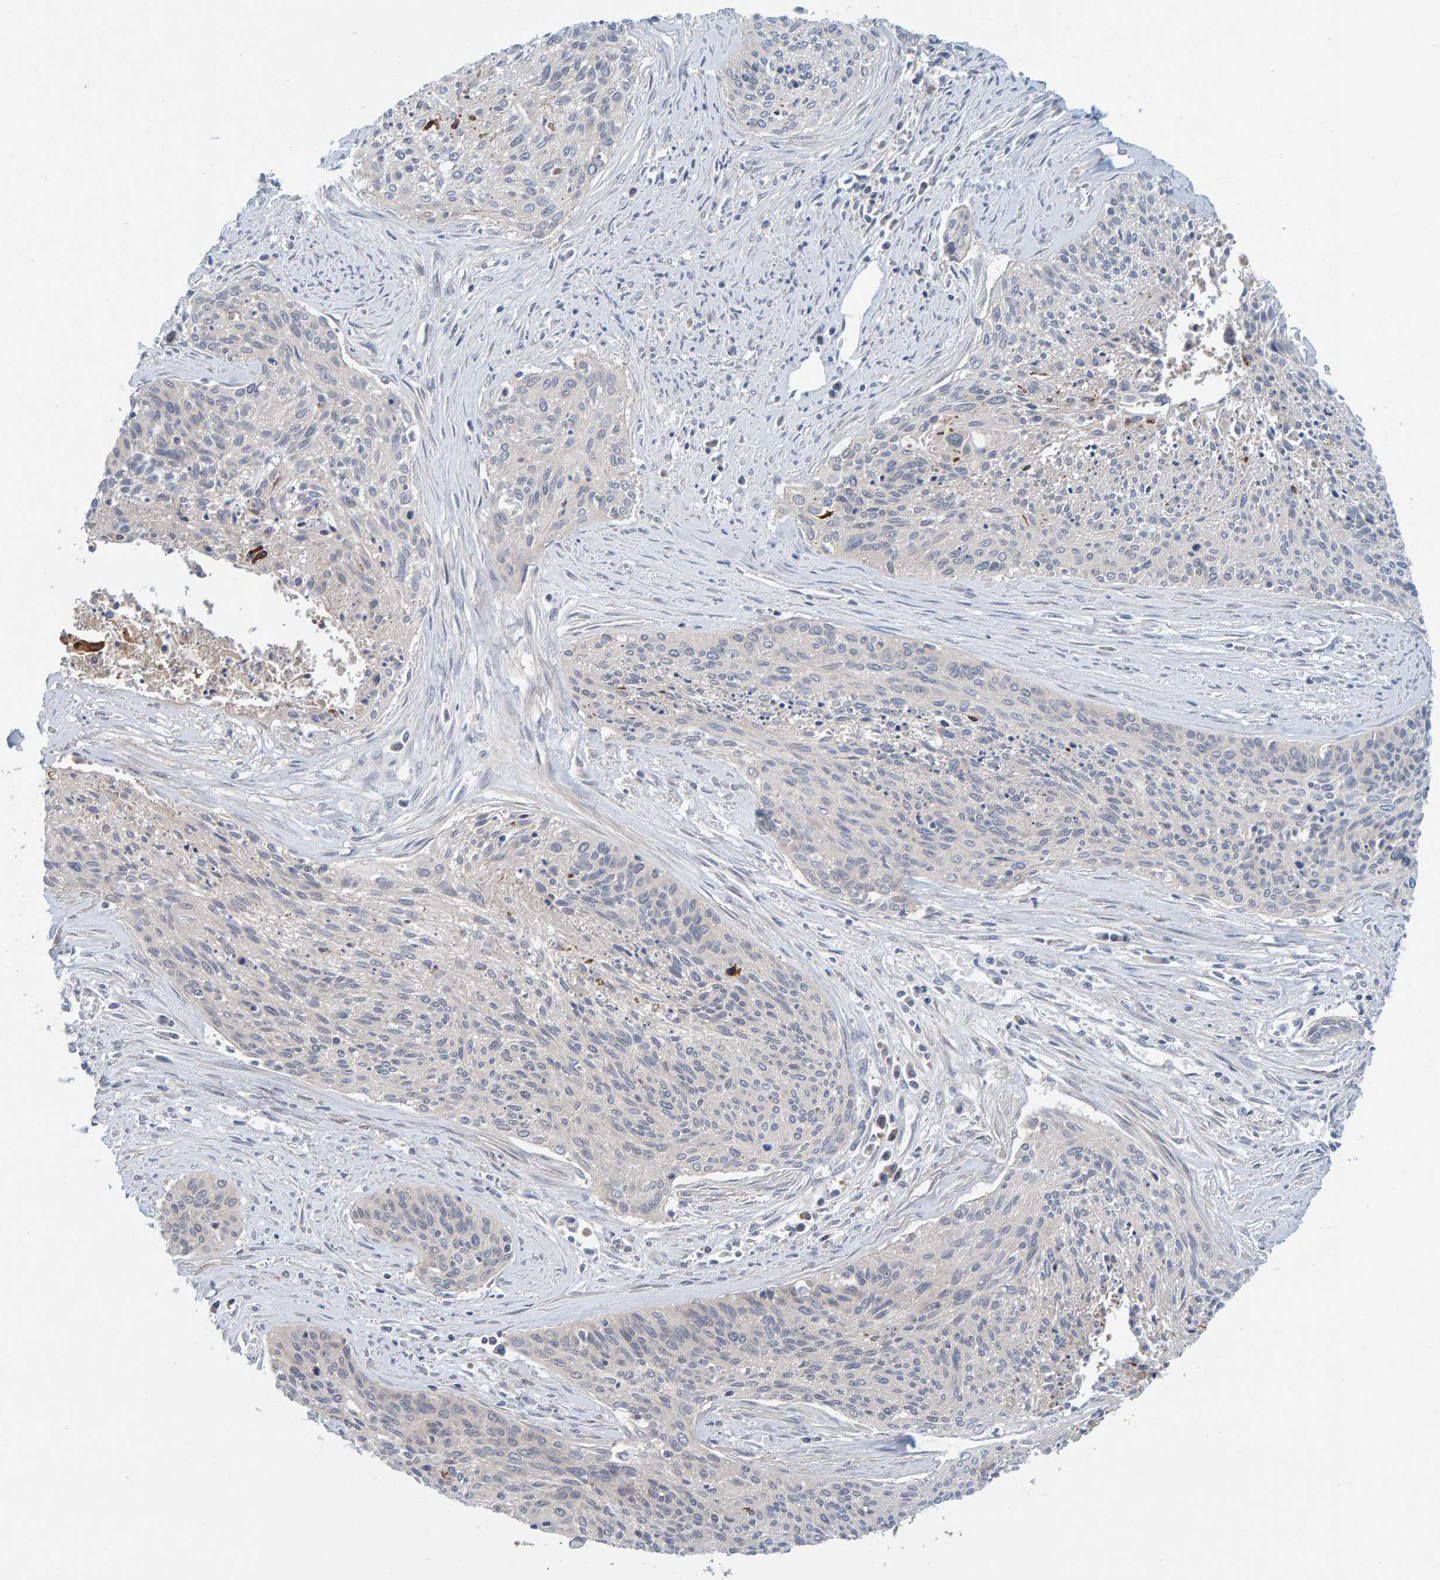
{"staining": {"intensity": "negative", "quantity": "none", "location": "none"}, "tissue": "cervical cancer", "cell_type": "Tumor cells", "image_type": "cancer", "snomed": [{"axis": "morphology", "description": "Squamous cell carcinoma, NOS"}, {"axis": "topography", "description": "Cervix"}], "caption": "Immunohistochemistry of cervical squamous cell carcinoma shows no positivity in tumor cells.", "gene": "TATDN1", "patient": {"sex": "female", "age": 55}}